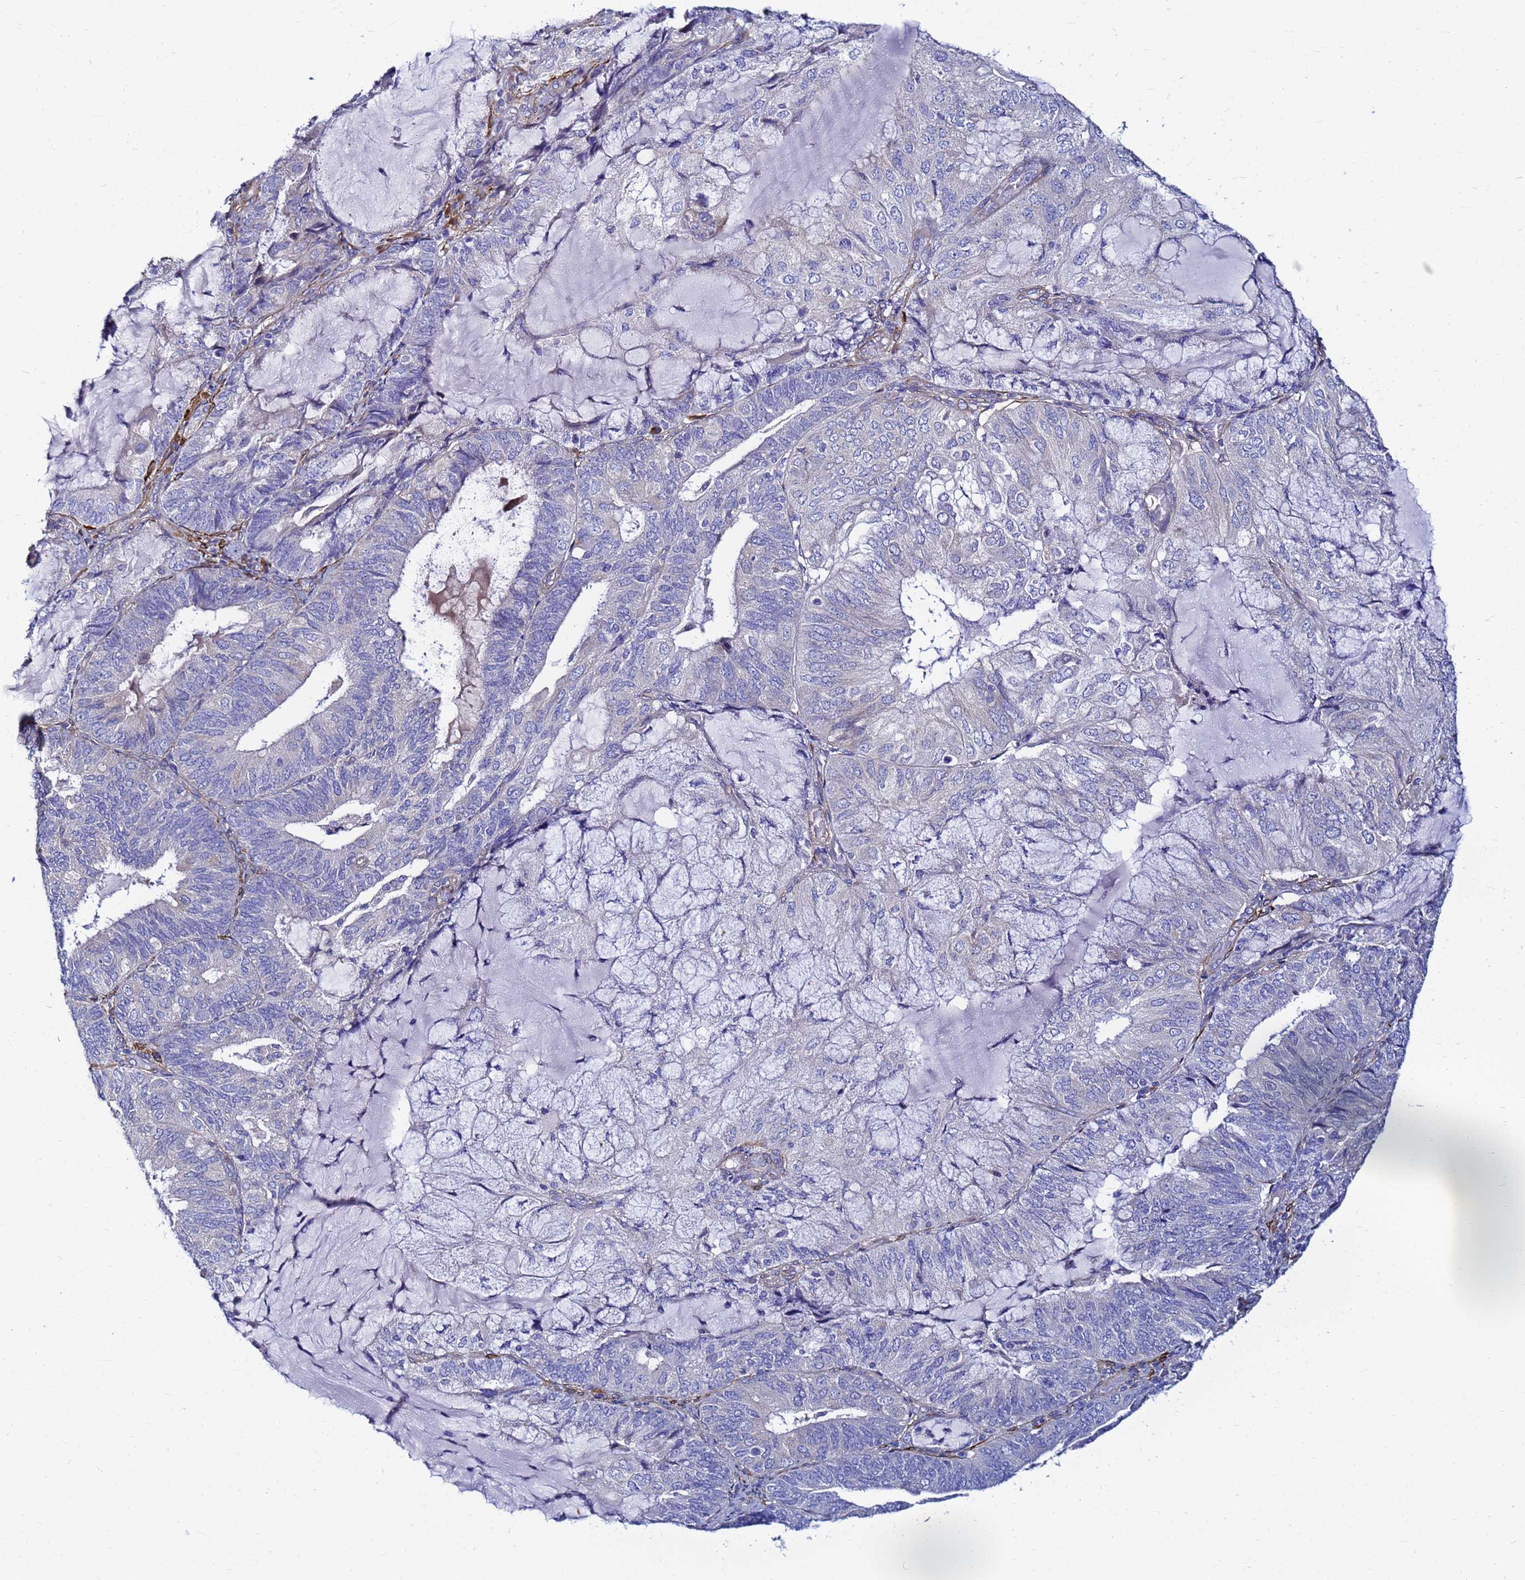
{"staining": {"intensity": "negative", "quantity": "none", "location": "none"}, "tissue": "endometrial cancer", "cell_type": "Tumor cells", "image_type": "cancer", "snomed": [{"axis": "morphology", "description": "Adenocarcinoma, NOS"}, {"axis": "topography", "description": "Endometrium"}], "caption": "Tumor cells show no significant protein staining in adenocarcinoma (endometrial).", "gene": "JRKL", "patient": {"sex": "female", "age": 81}}